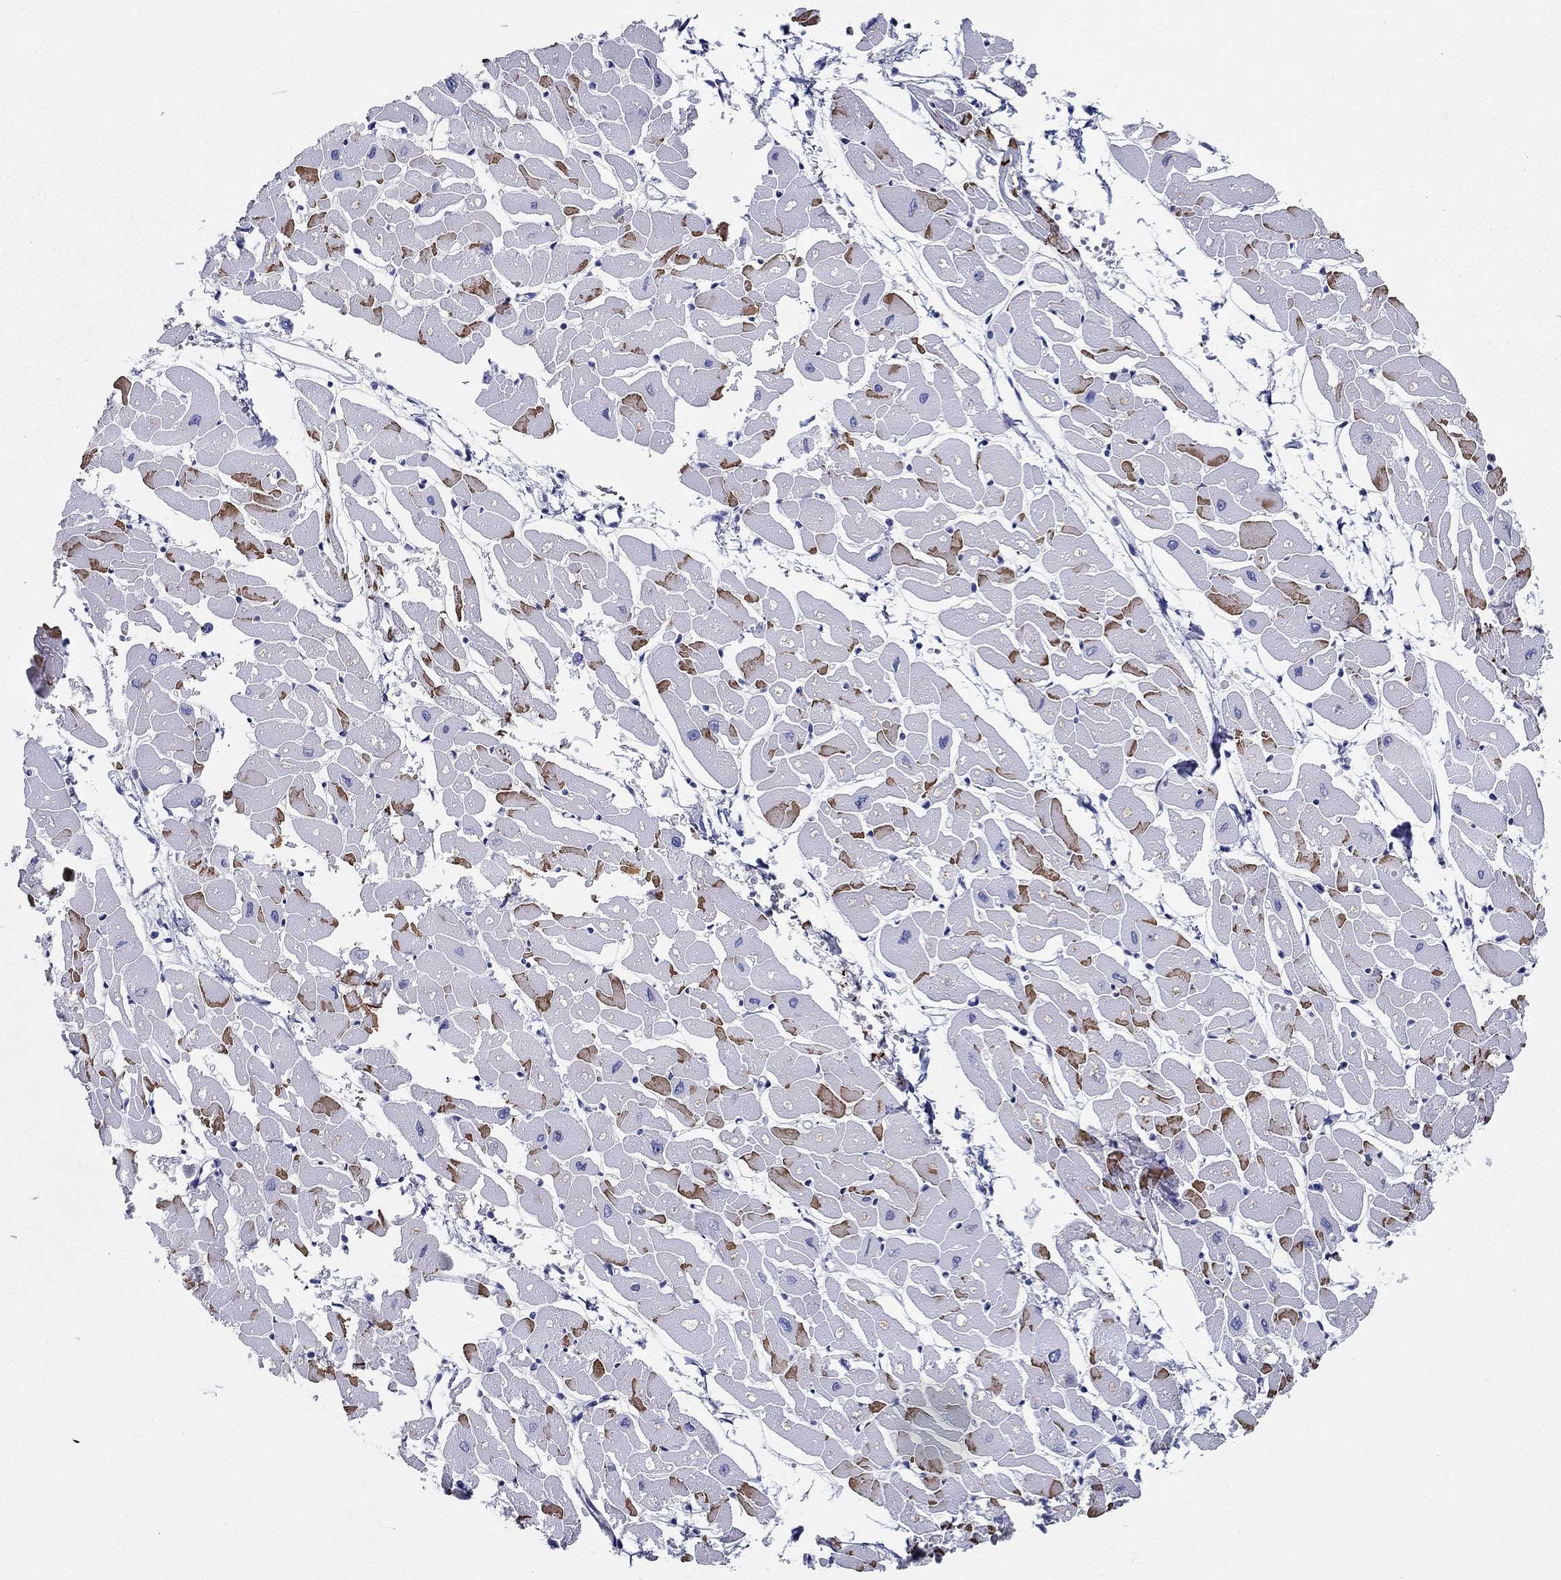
{"staining": {"intensity": "strong", "quantity": "25%-75%", "location": "cytoplasmic/membranous"}, "tissue": "heart muscle", "cell_type": "Cardiomyocytes", "image_type": "normal", "snomed": [{"axis": "morphology", "description": "Normal tissue, NOS"}, {"axis": "topography", "description": "Heart"}], "caption": "A high-resolution image shows IHC staining of unremarkable heart muscle, which displays strong cytoplasmic/membranous positivity in about 25%-75% of cardiomyocytes.", "gene": "RAP1GAP", "patient": {"sex": "male", "age": 57}}